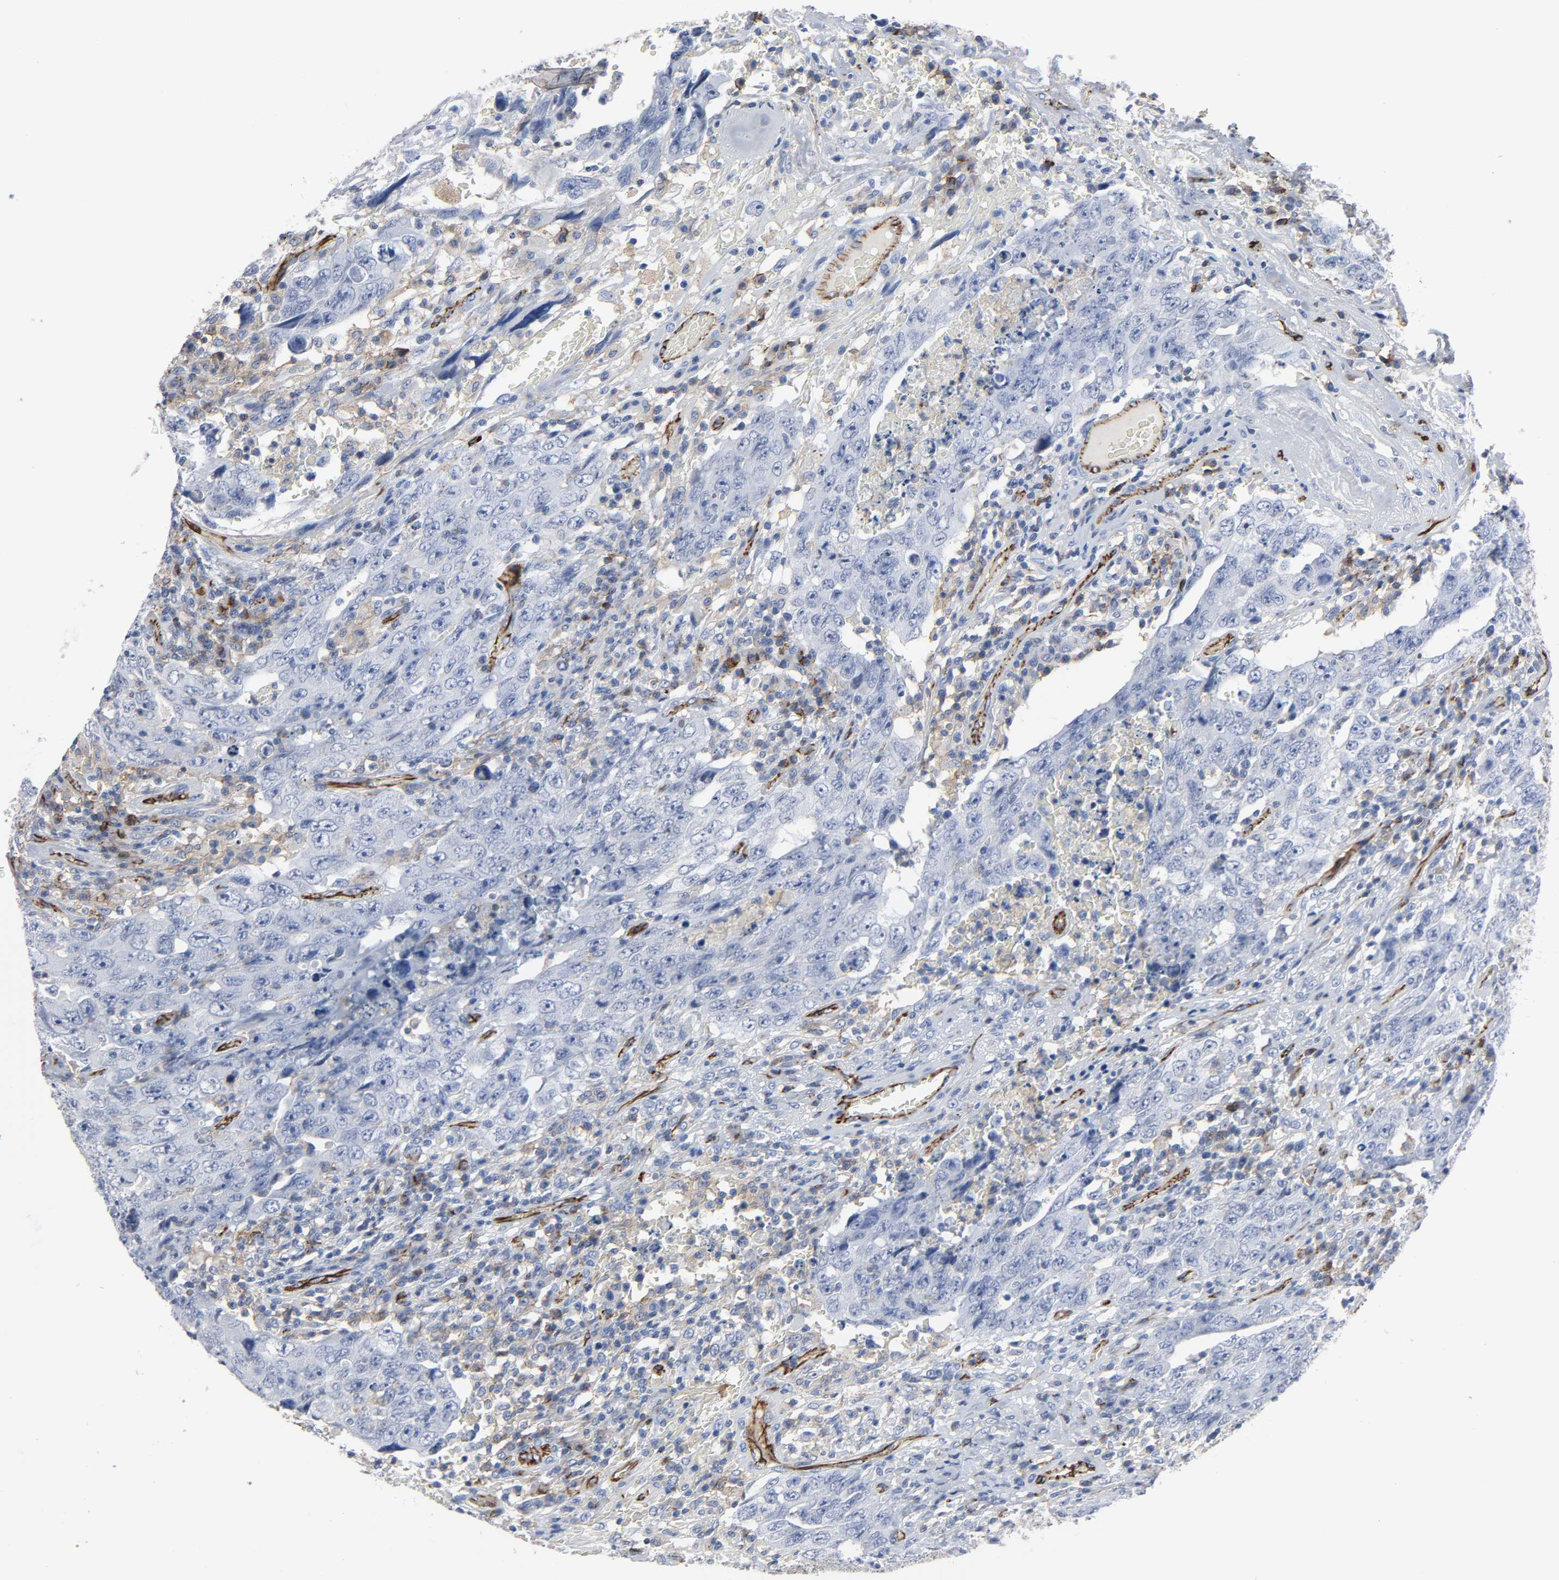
{"staining": {"intensity": "negative", "quantity": "none", "location": "none"}, "tissue": "testis cancer", "cell_type": "Tumor cells", "image_type": "cancer", "snomed": [{"axis": "morphology", "description": "Carcinoma, Embryonal, NOS"}, {"axis": "topography", "description": "Testis"}], "caption": "This is an IHC photomicrograph of testis cancer (embryonal carcinoma). There is no staining in tumor cells.", "gene": "PECAM1", "patient": {"sex": "male", "age": 26}}